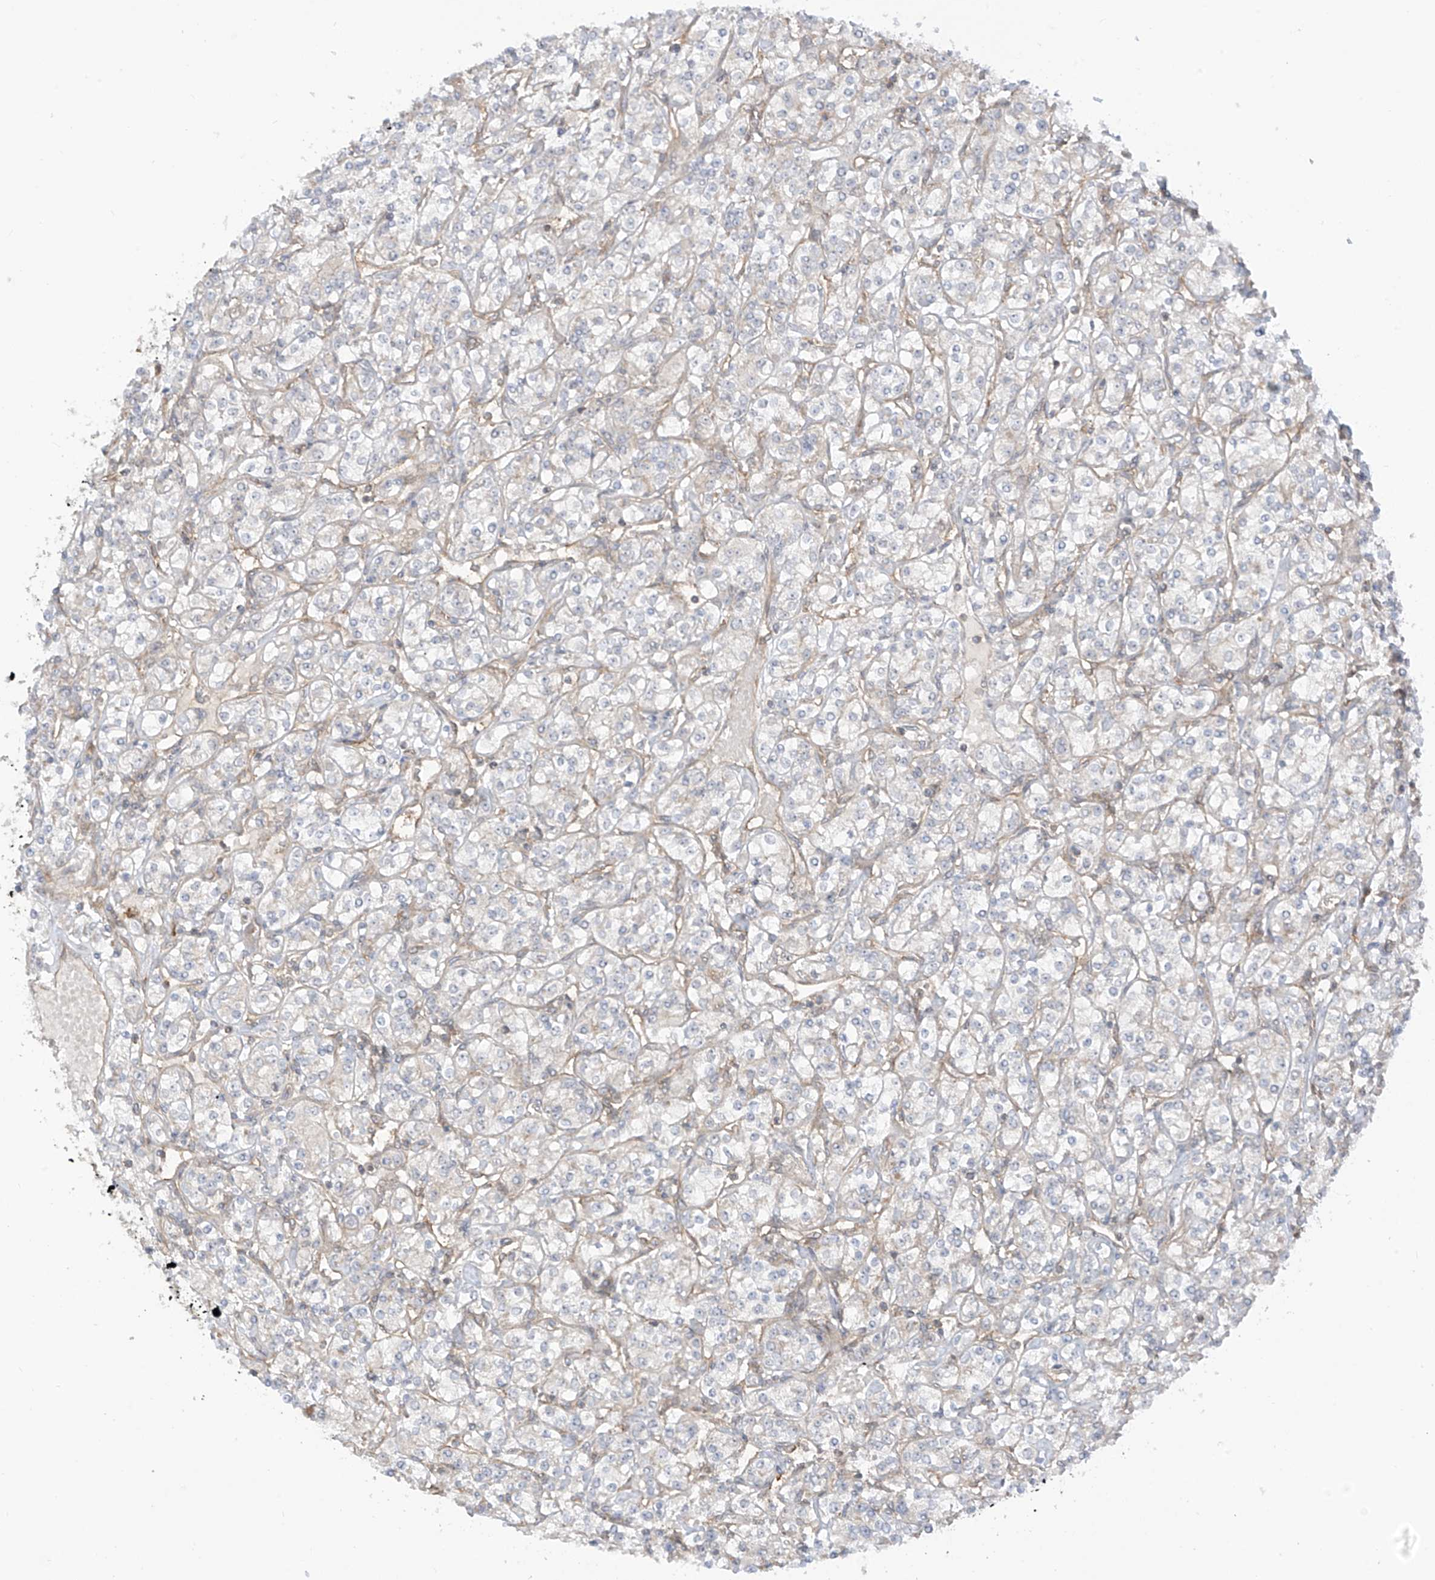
{"staining": {"intensity": "negative", "quantity": "none", "location": "none"}, "tissue": "renal cancer", "cell_type": "Tumor cells", "image_type": "cancer", "snomed": [{"axis": "morphology", "description": "Adenocarcinoma, NOS"}, {"axis": "topography", "description": "Kidney"}], "caption": "Tumor cells show no significant positivity in adenocarcinoma (renal).", "gene": "REPS1", "patient": {"sex": "male", "age": 77}}